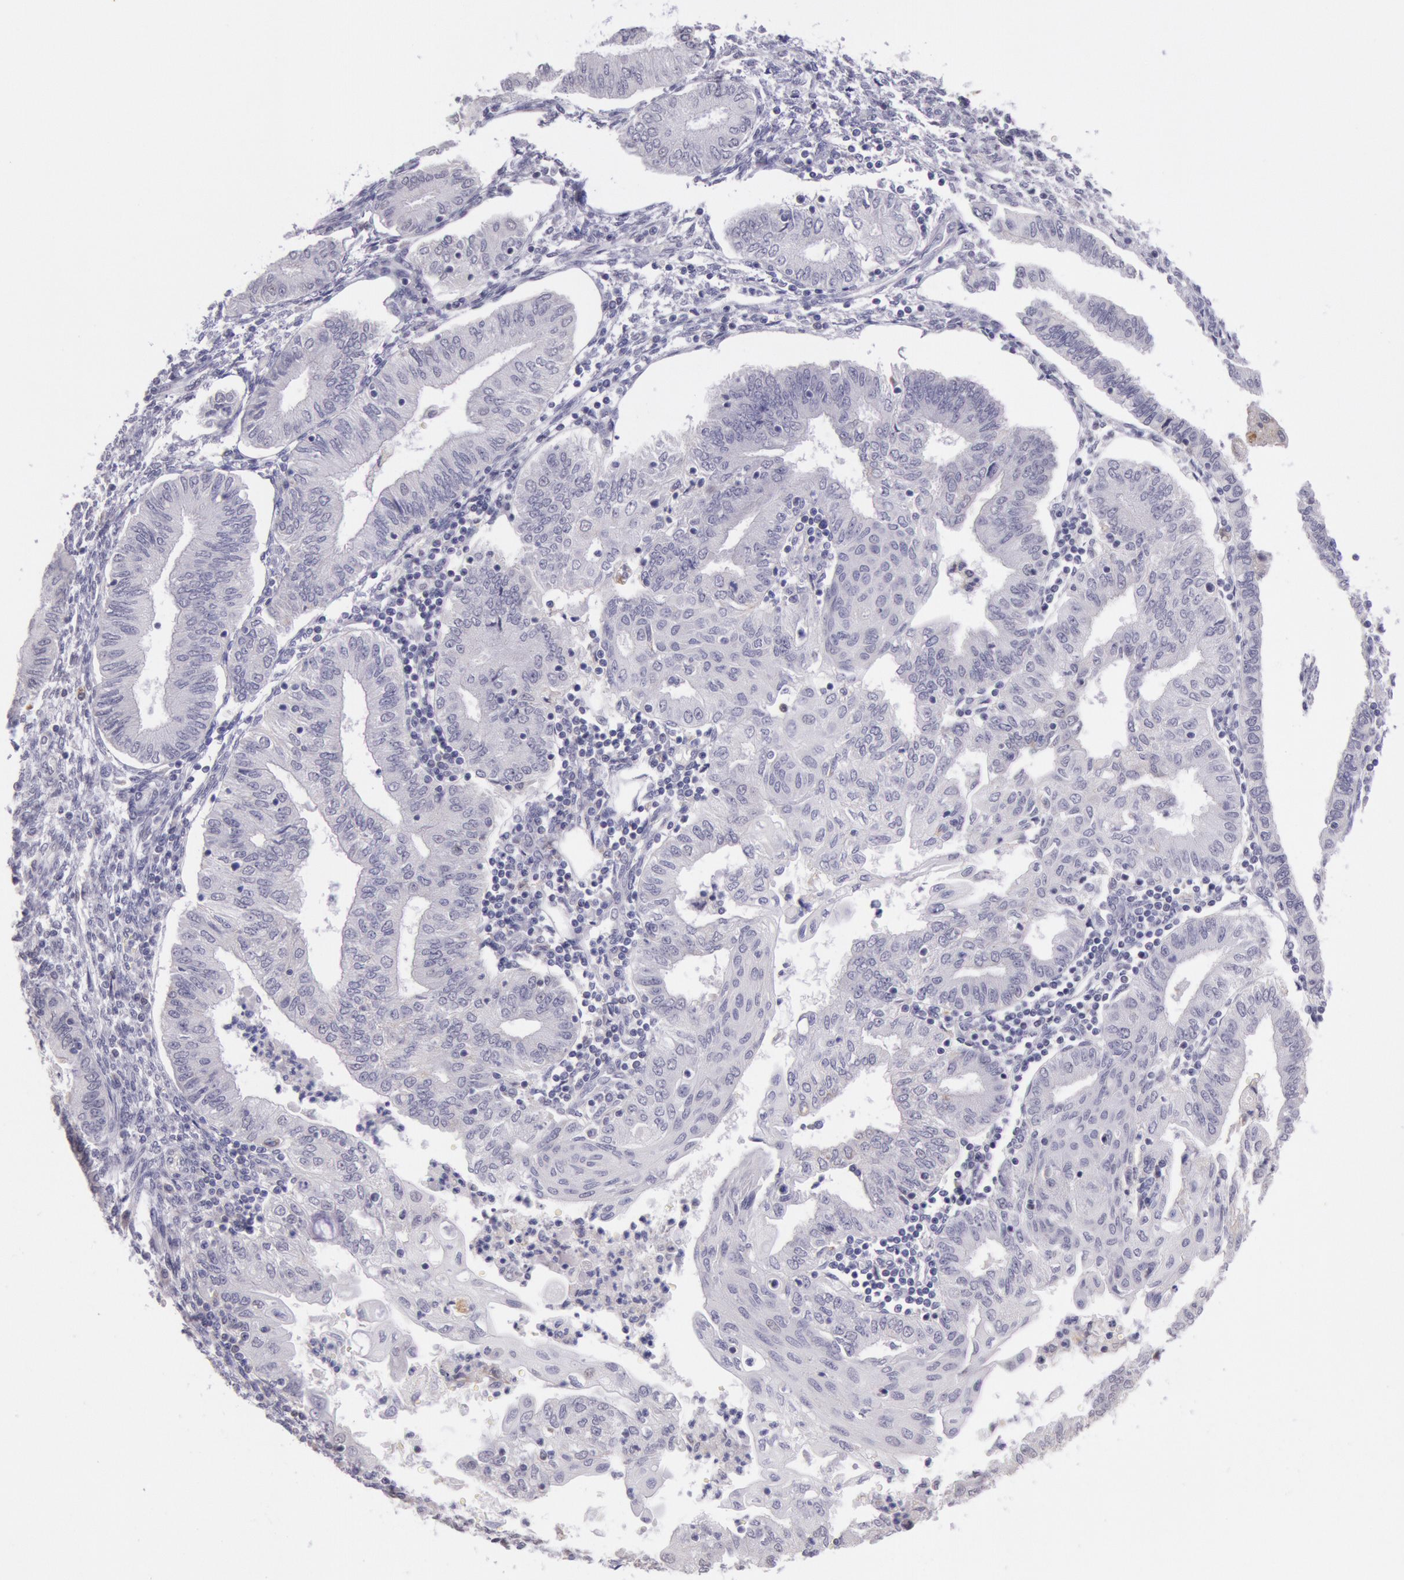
{"staining": {"intensity": "weak", "quantity": "25%-75%", "location": "cytoplasmic/membranous"}, "tissue": "endometrial cancer", "cell_type": "Tumor cells", "image_type": "cancer", "snomed": [{"axis": "morphology", "description": "Adenocarcinoma, NOS"}, {"axis": "topography", "description": "Endometrium"}], "caption": "Protein expression analysis of endometrial adenocarcinoma exhibits weak cytoplasmic/membranous expression in approximately 25%-75% of tumor cells.", "gene": "FRMD6", "patient": {"sex": "female", "age": 51}}